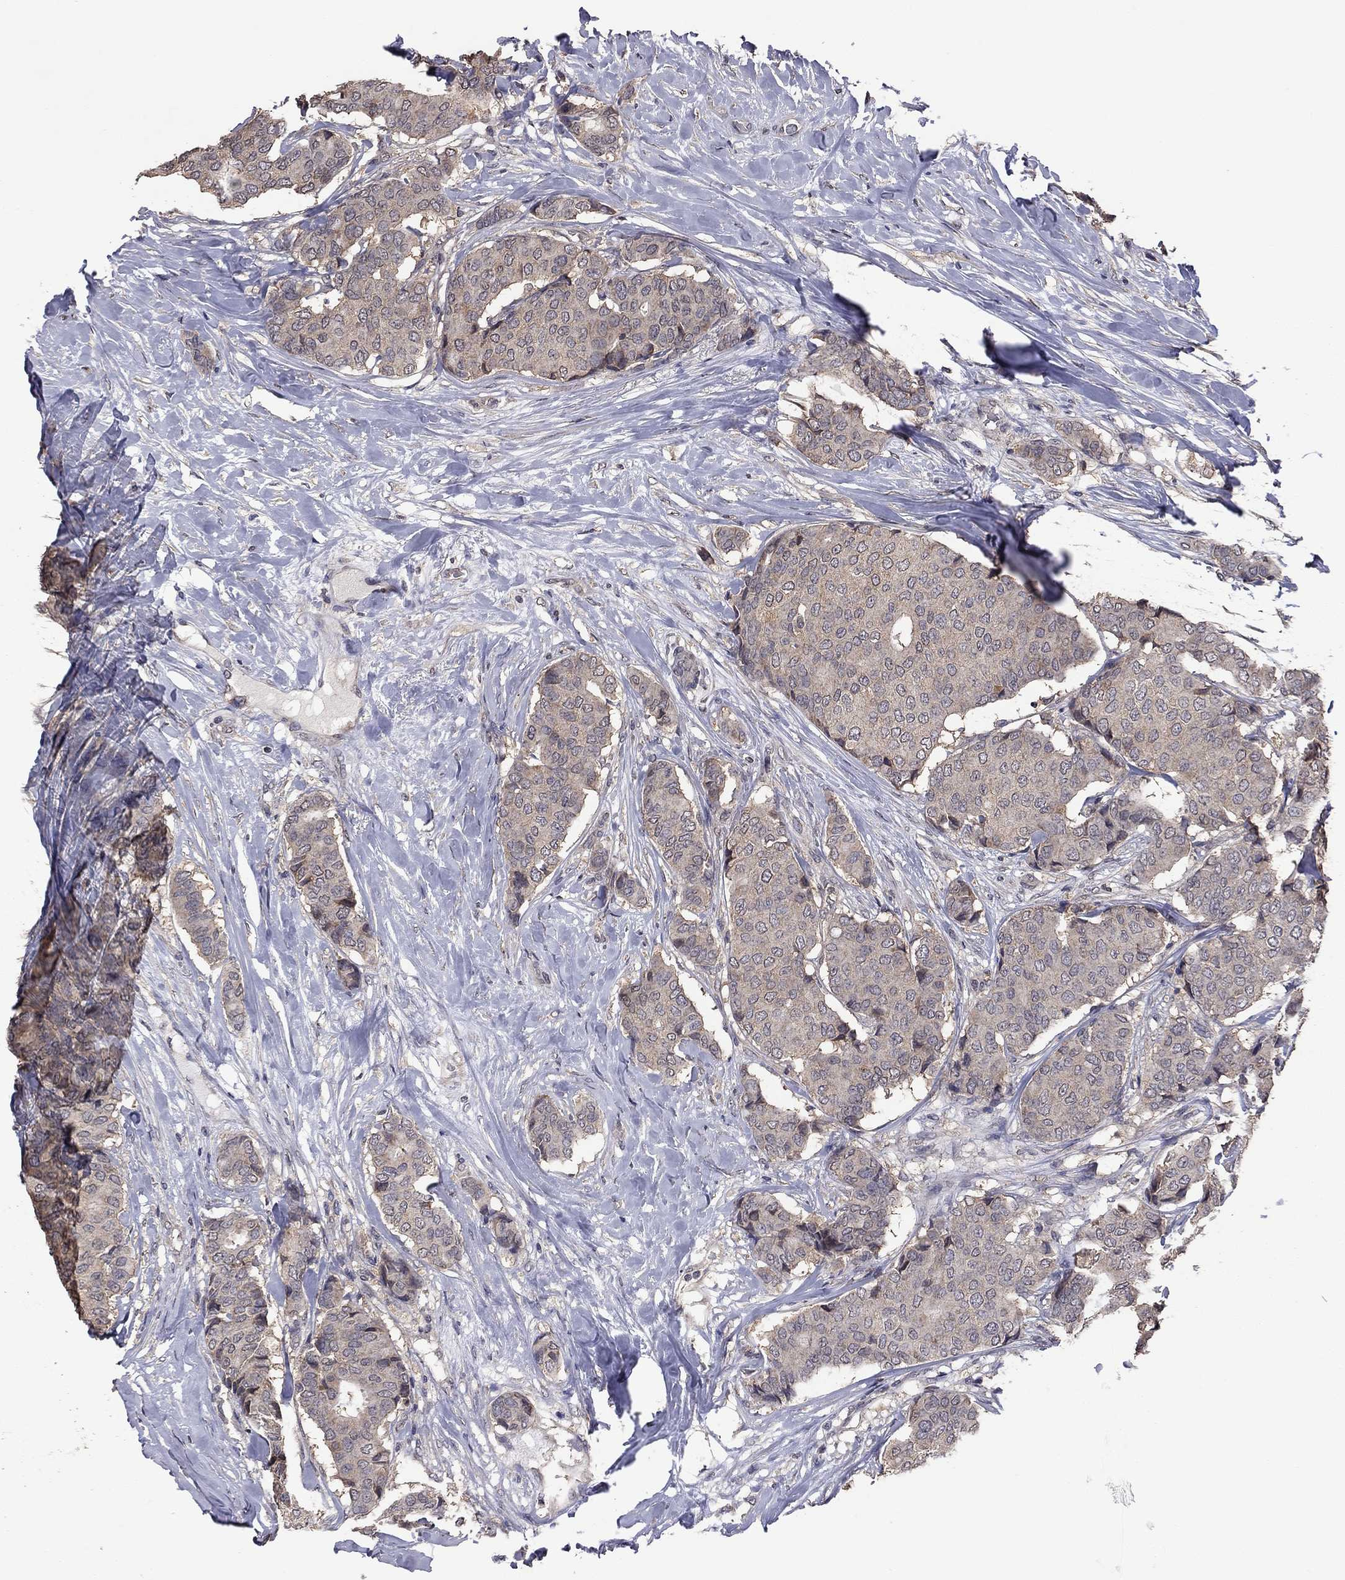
{"staining": {"intensity": "weak", "quantity": "25%-75%", "location": "cytoplasmic/membranous"}, "tissue": "breast cancer", "cell_type": "Tumor cells", "image_type": "cancer", "snomed": [{"axis": "morphology", "description": "Duct carcinoma"}, {"axis": "topography", "description": "Breast"}], "caption": "IHC (DAB) staining of breast intraductal carcinoma demonstrates weak cytoplasmic/membranous protein positivity in approximately 25%-75% of tumor cells.", "gene": "TSNARE1", "patient": {"sex": "female", "age": 75}}